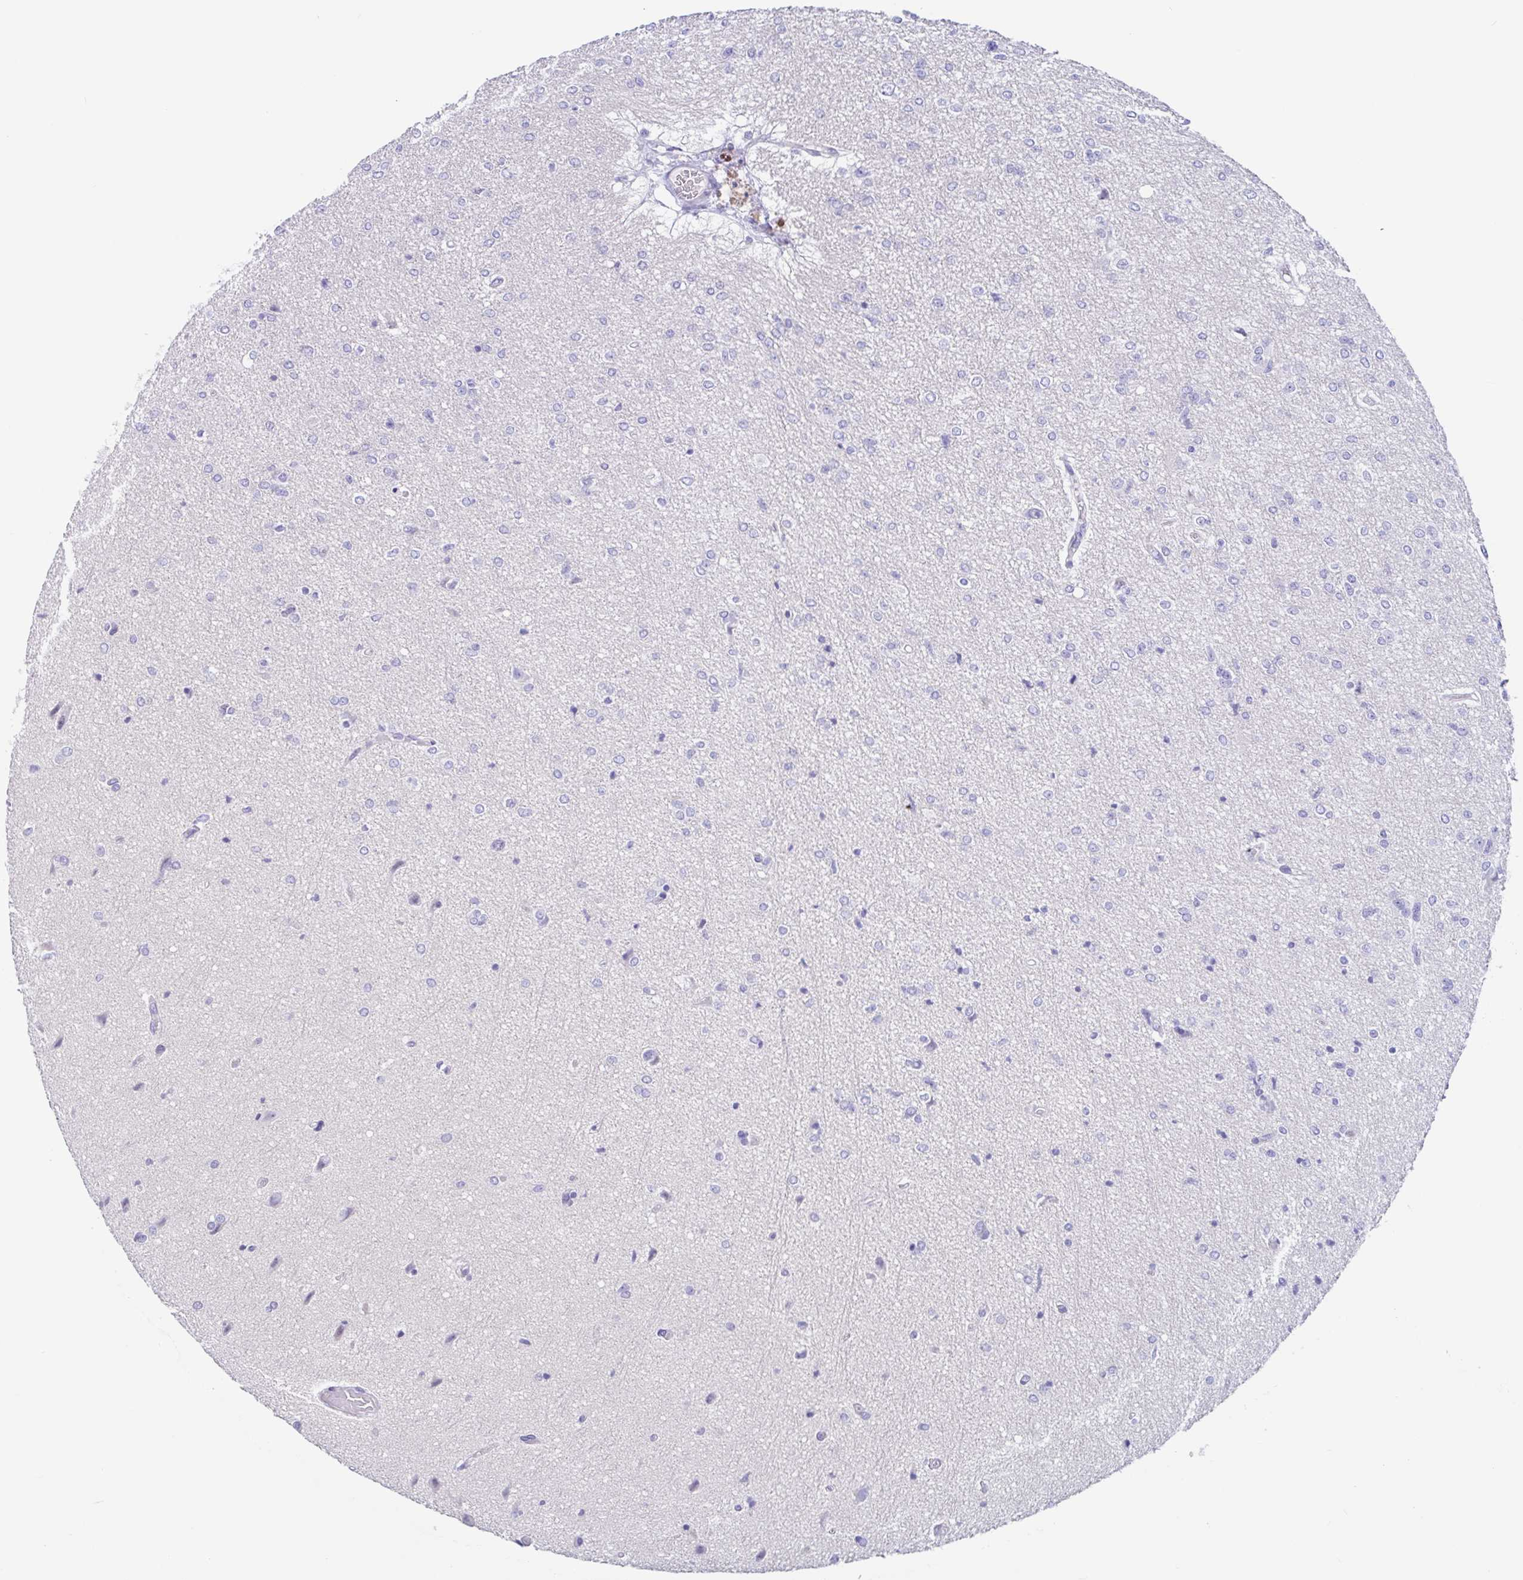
{"staining": {"intensity": "negative", "quantity": "none", "location": "none"}, "tissue": "glioma", "cell_type": "Tumor cells", "image_type": "cancer", "snomed": [{"axis": "morphology", "description": "Glioma, malignant, Low grade"}, {"axis": "topography", "description": "Brain"}], "caption": "A micrograph of malignant glioma (low-grade) stained for a protein demonstrates no brown staining in tumor cells.", "gene": "OR6N2", "patient": {"sex": "male", "age": 26}}